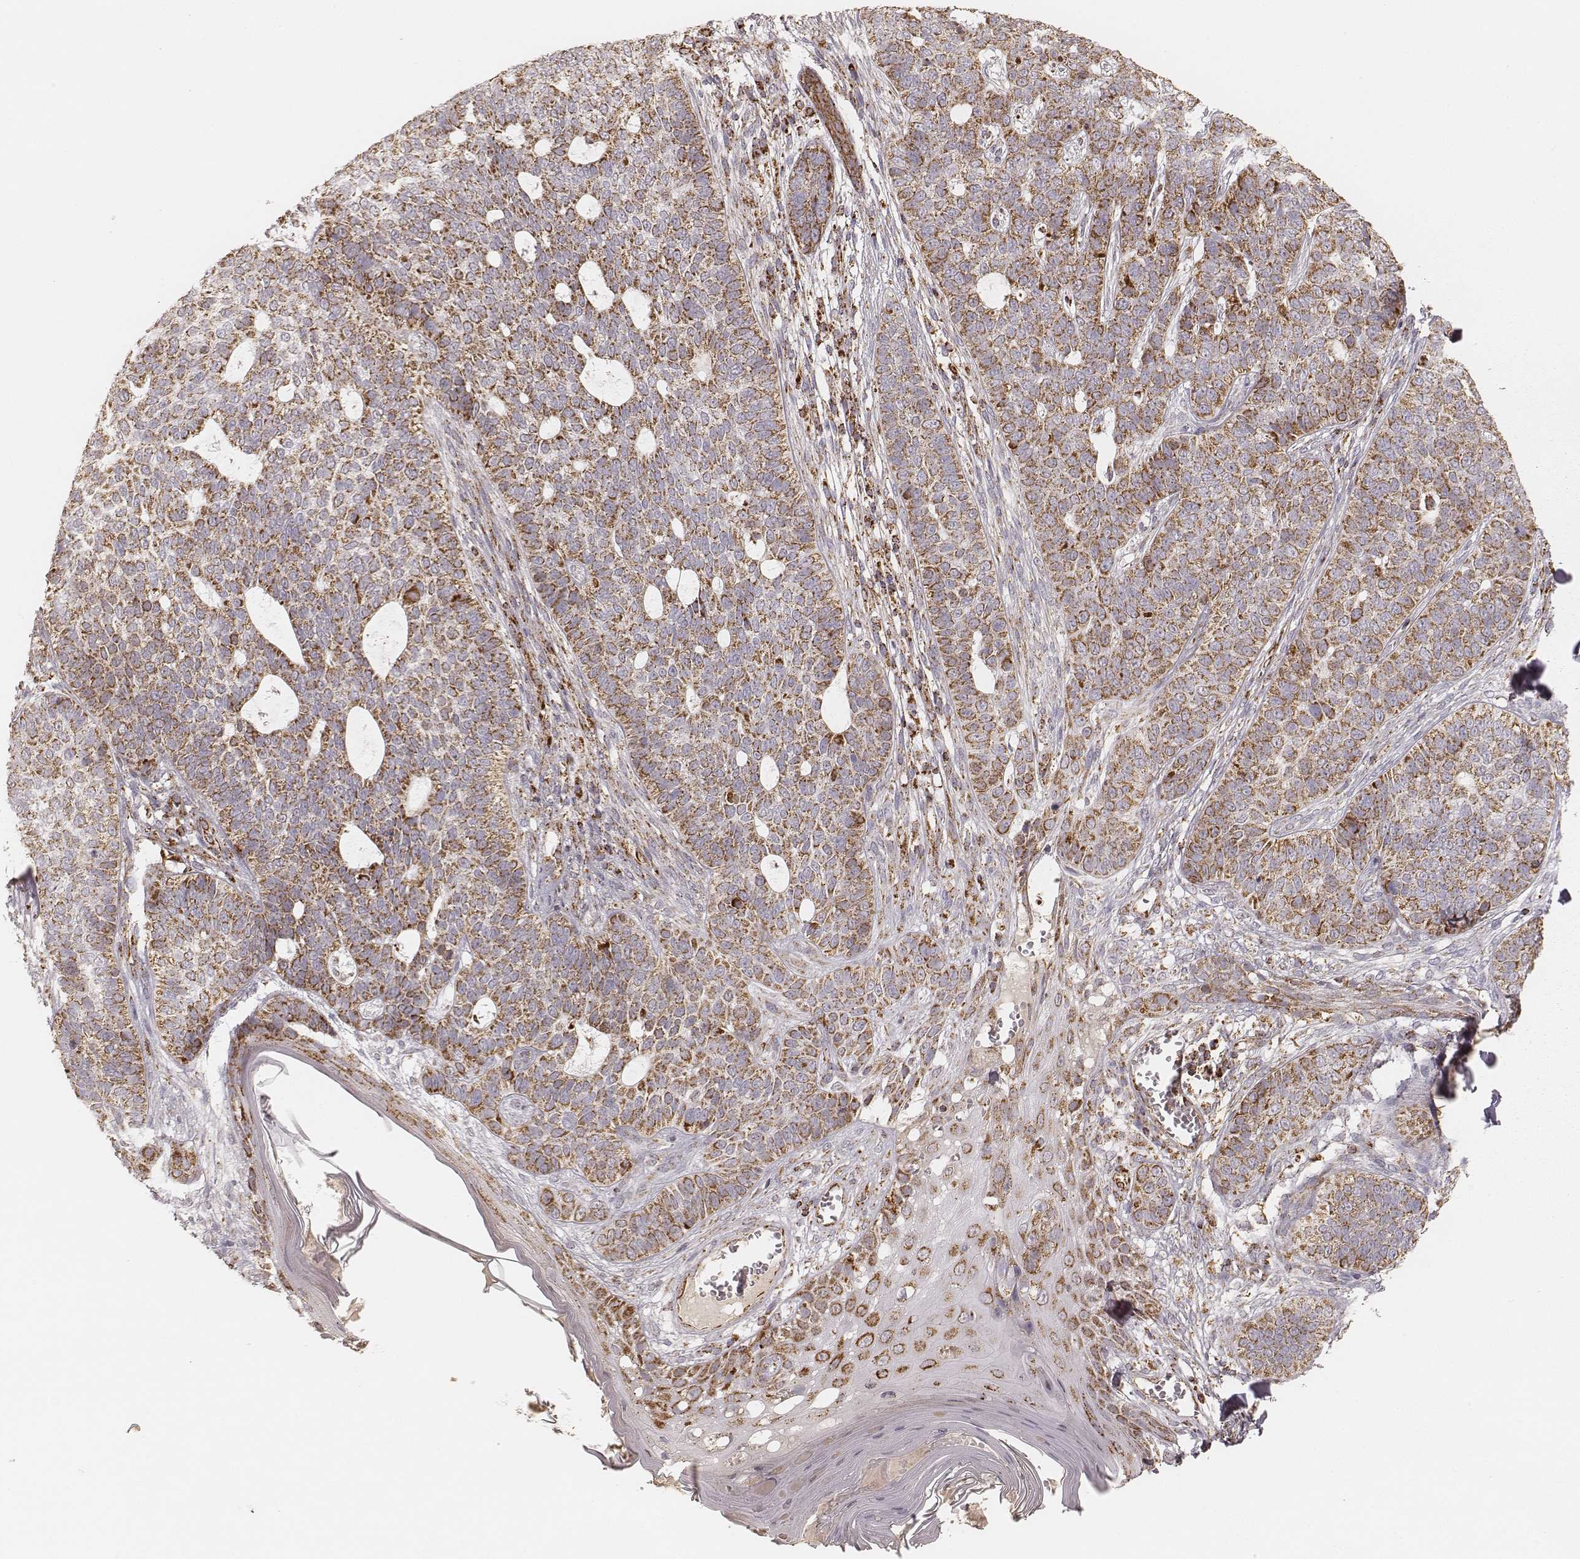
{"staining": {"intensity": "strong", "quantity": ">75%", "location": "cytoplasmic/membranous"}, "tissue": "skin cancer", "cell_type": "Tumor cells", "image_type": "cancer", "snomed": [{"axis": "morphology", "description": "Basal cell carcinoma"}, {"axis": "topography", "description": "Skin"}], "caption": "DAB immunohistochemical staining of human skin cancer shows strong cytoplasmic/membranous protein staining in about >75% of tumor cells.", "gene": "CS", "patient": {"sex": "female", "age": 69}}